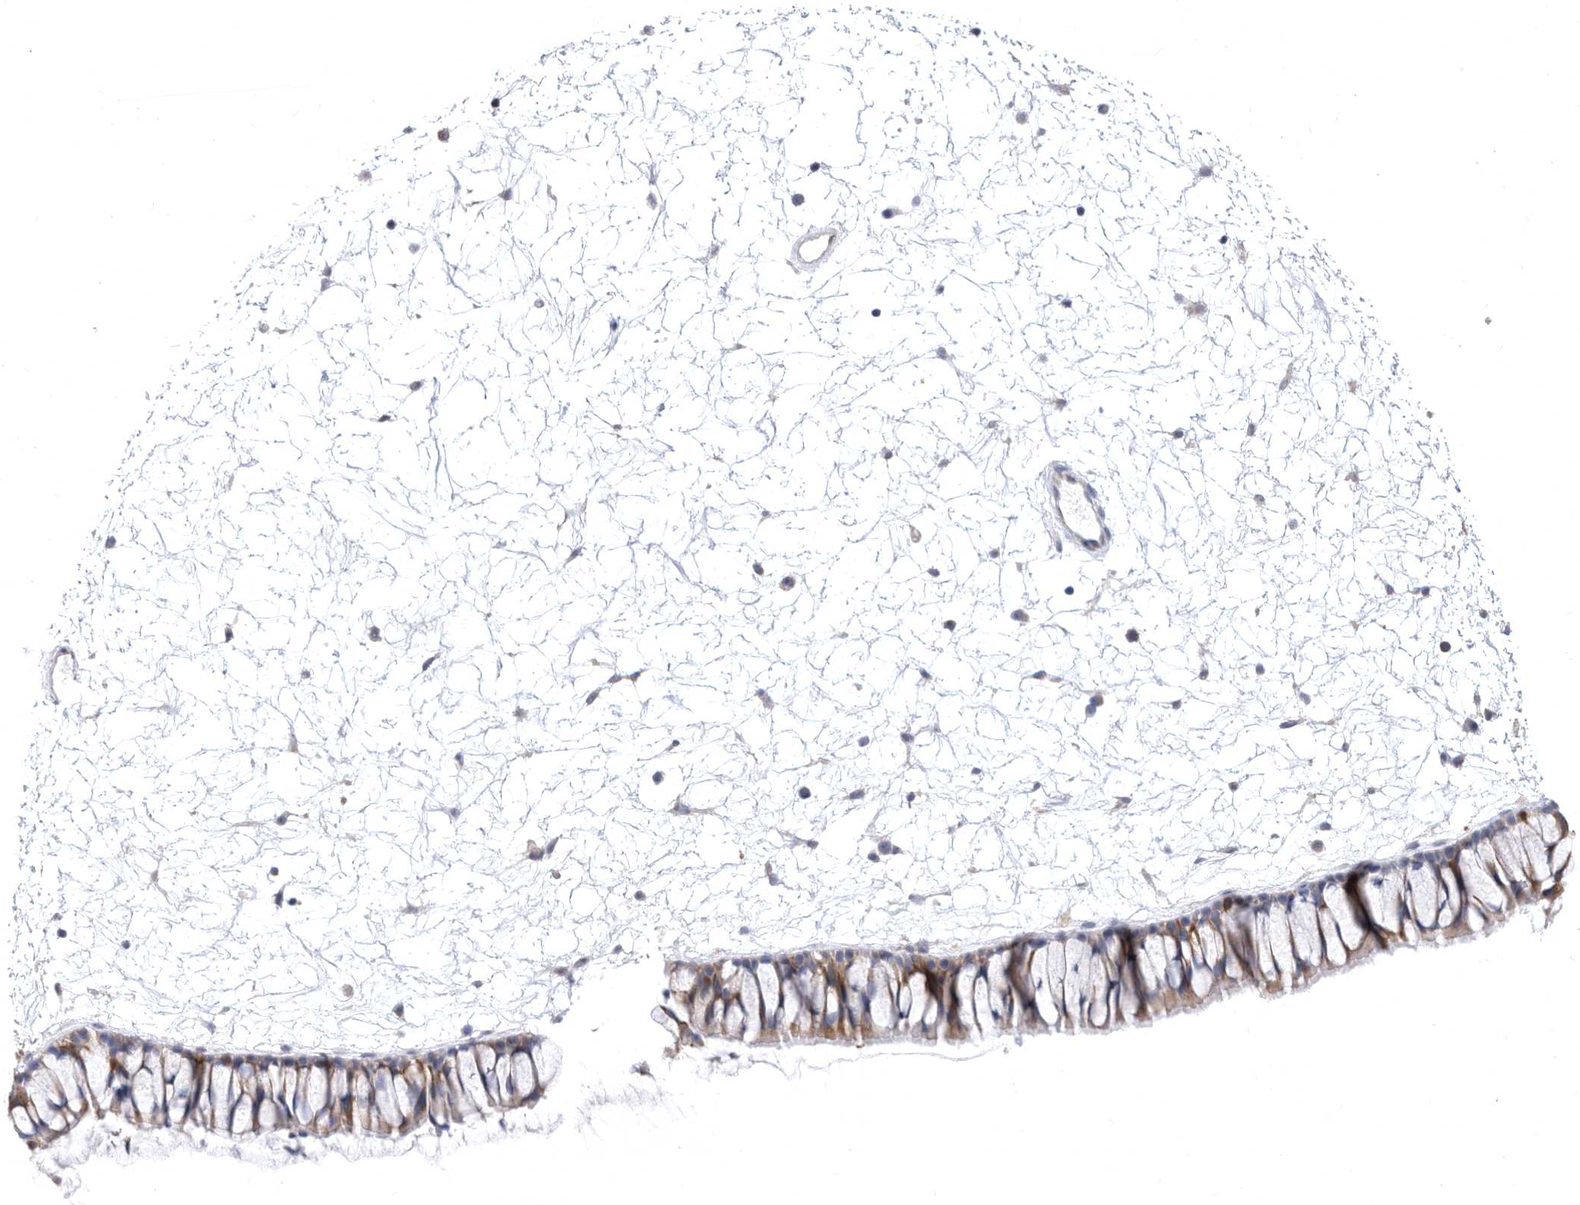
{"staining": {"intensity": "moderate", "quantity": "25%-75%", "location": "cytoplasmic/membranous"}, "tissue": "nasopharynx", "cell_type": "Respiratory epithelial cells", "image_type": "normal", "snomed": [{"axis": "morphology", "description": "Normal tissue, NOS"}, {"axis": "topography", "description": "Nasopharynx"}], "caption": "Respiratory epithelial cells show medium levels of moderate cytoplasmic/membranous positivity in approximately 25%-75% of cells in benign nasopharynx.", "gene": "CCT4", "patient": {"sex": "male", "age": 64}}